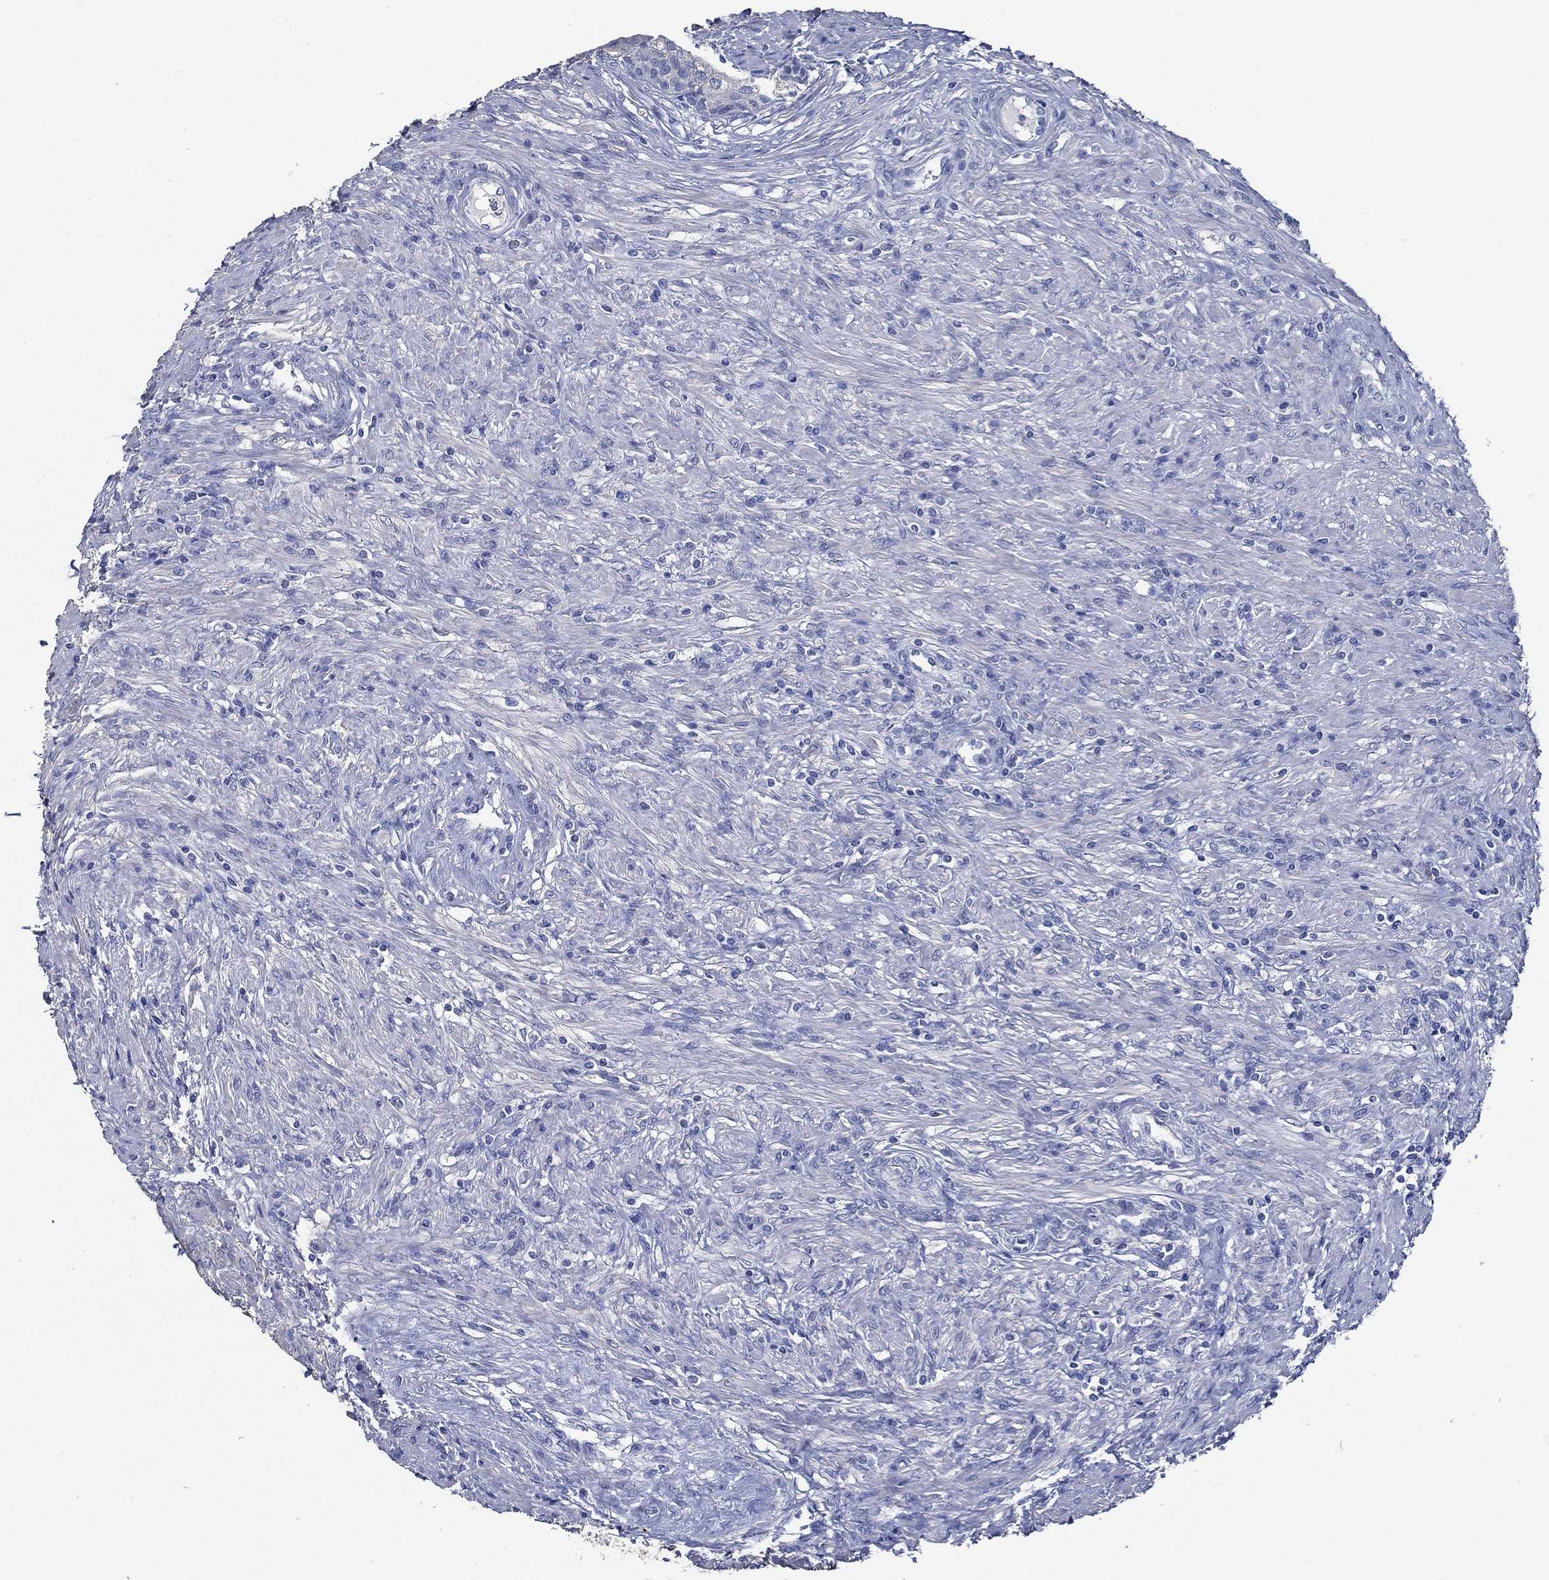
{"staining": {"intensity": "negative", "quantity": "none", "location": "none"}, "tissue": "prostate", "cell_type": "Glandular cells", "image_type": "normal", "snomed": [{"axis": "morphology", "description": "Normal tissue, NOS"}, {"axis": "topography", "description": "Prostate"}], "caption": "Immunohistochemistry image of unremarkable human prostate stained for a protein (brown), which exhibits no staining in glandular cells.", "gene": "DOCK3", "patient": {"sex": "male", "age": 65}}